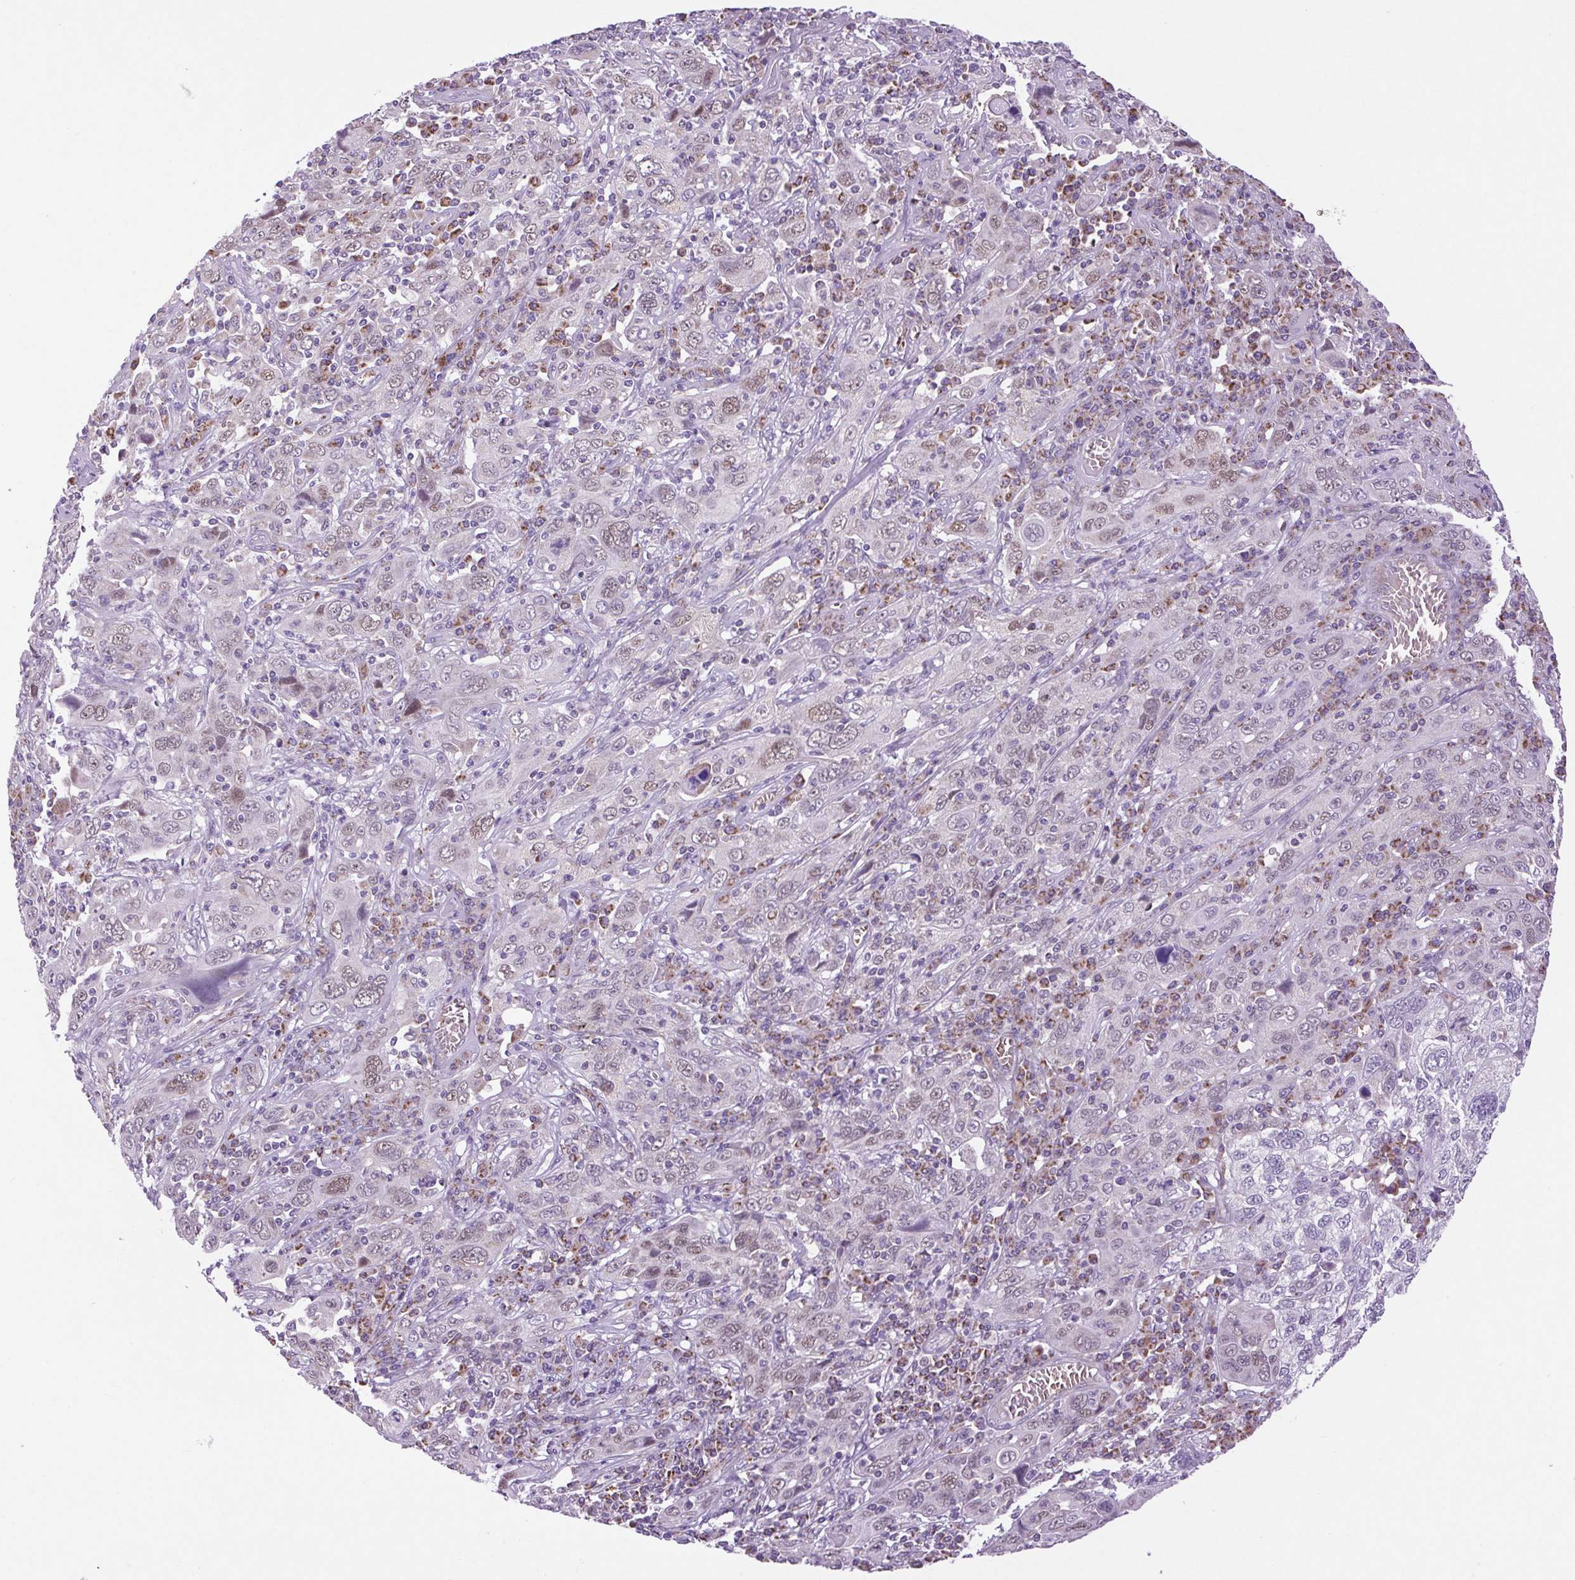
{"staining": {"intensity": "weak", "quantity": "25%-75%", "location": "nuclear"}, "tissue": "cervical cancer", "cell_type": "Tumor cells", "image_type": "cancer", "snomed": [{"axis": "morphology", "description": "Squamous cell carcinoma, NOS"}, {"axis": "topography", "description": "Cervix"}], "caption": "Cervical cancer tissue demonstrates weak nuclear positivity in approximately 25%-75% of tumor cells", "gene": "SCO2", "patient": {"sex": "female", "age": 46}}